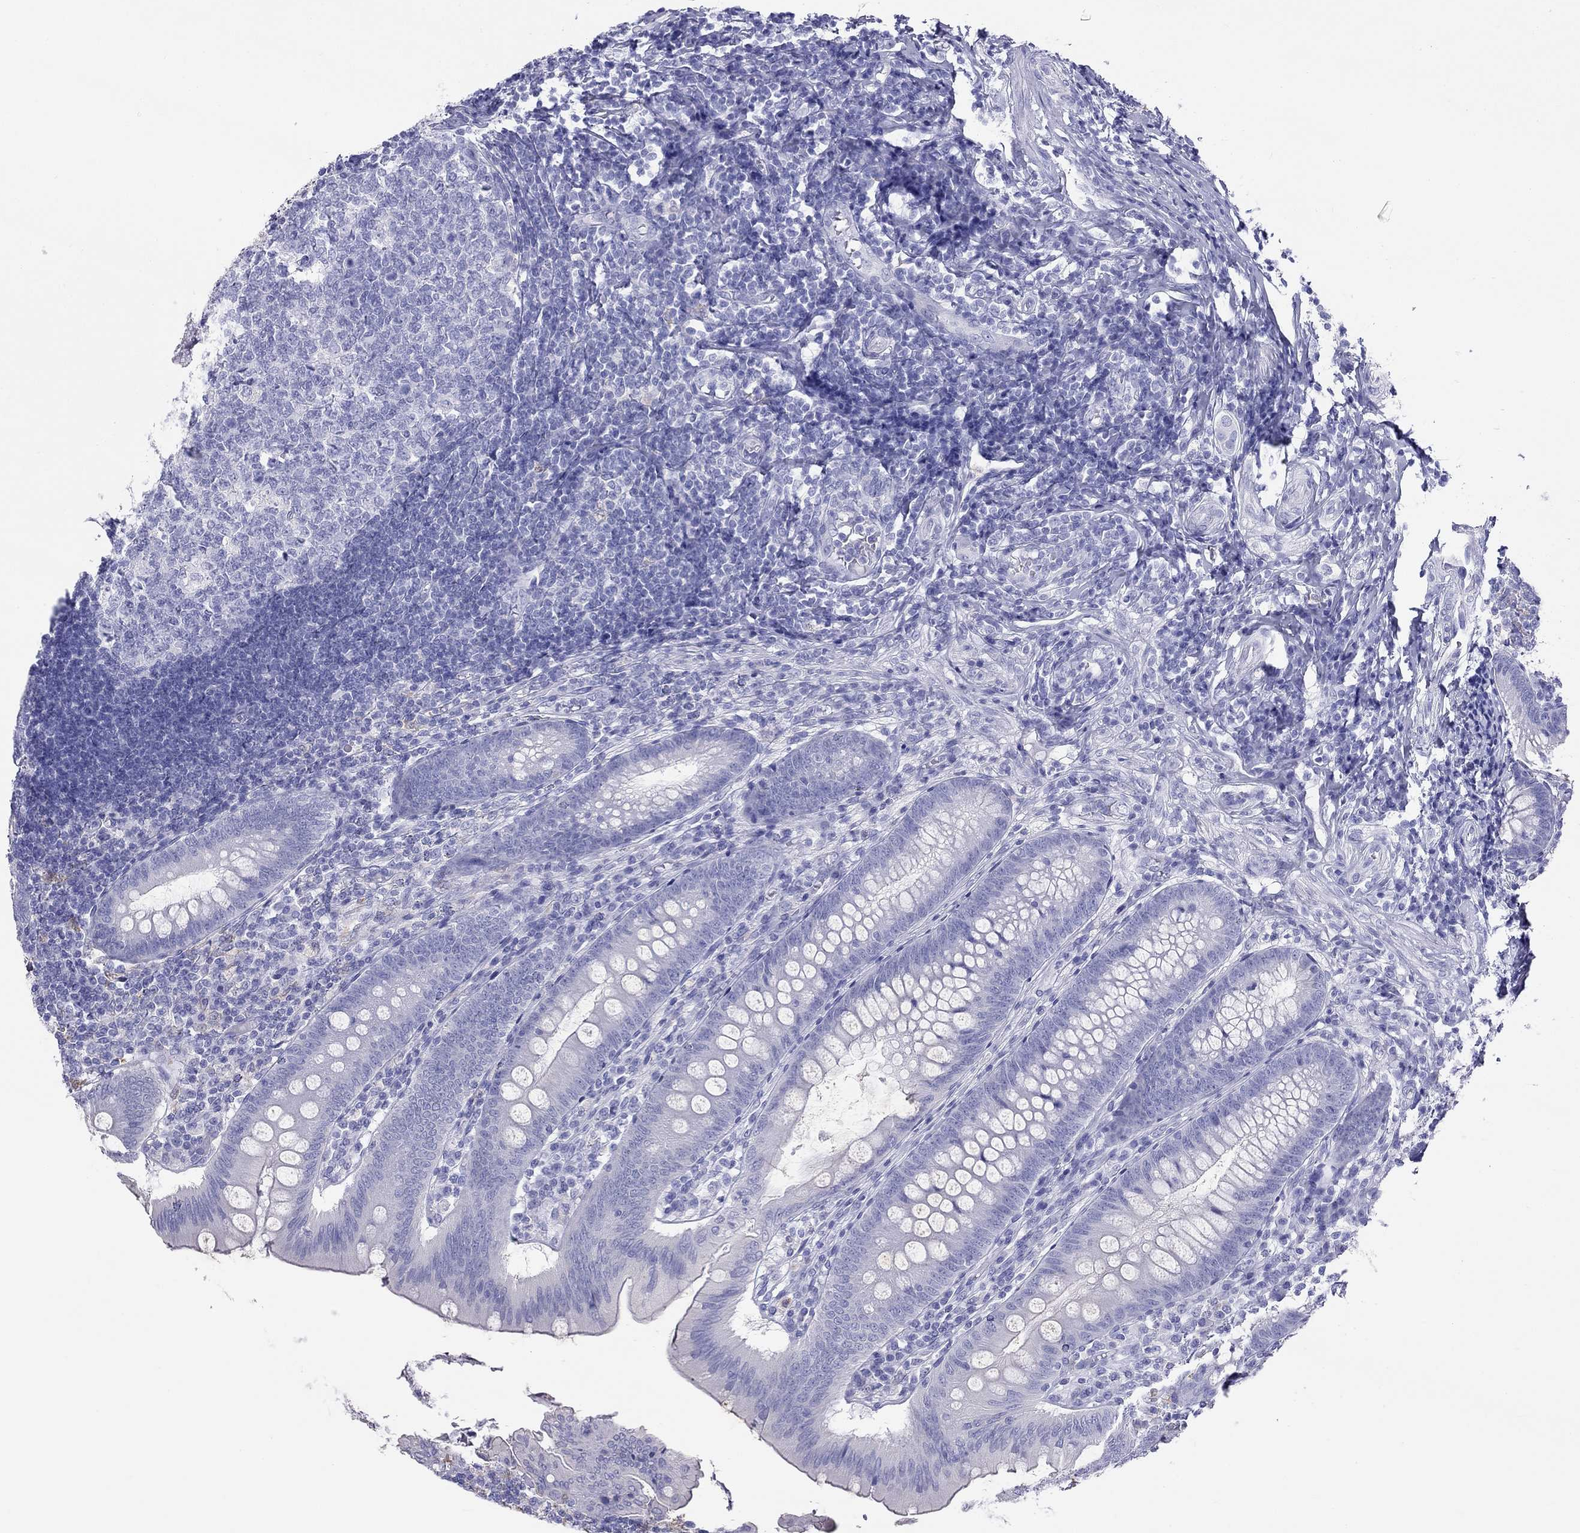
{"staining": {"intensity": "negative", "quantity": "none", "location": "none"}, "tissue": "appendix", "cell_type": "Glandular cells", "image_type": "normal", "snomed": [{"axis": "morphology", "description": "Normal tissue, NOS"}, {"axis": "morphology", "description": "Inflammation, NOS"}, {"axis": "topography", "description": "Appendix"}], "caption": "Normal appendix was stained to show a protein in brown. There is no significant expression in glandular cells. (DAB (3,3'-diaminobenzidine) immunohistochemistry (IHC), high magnification).", "gene": "HLA", "patient": {"sex": "male", "age": 16}}